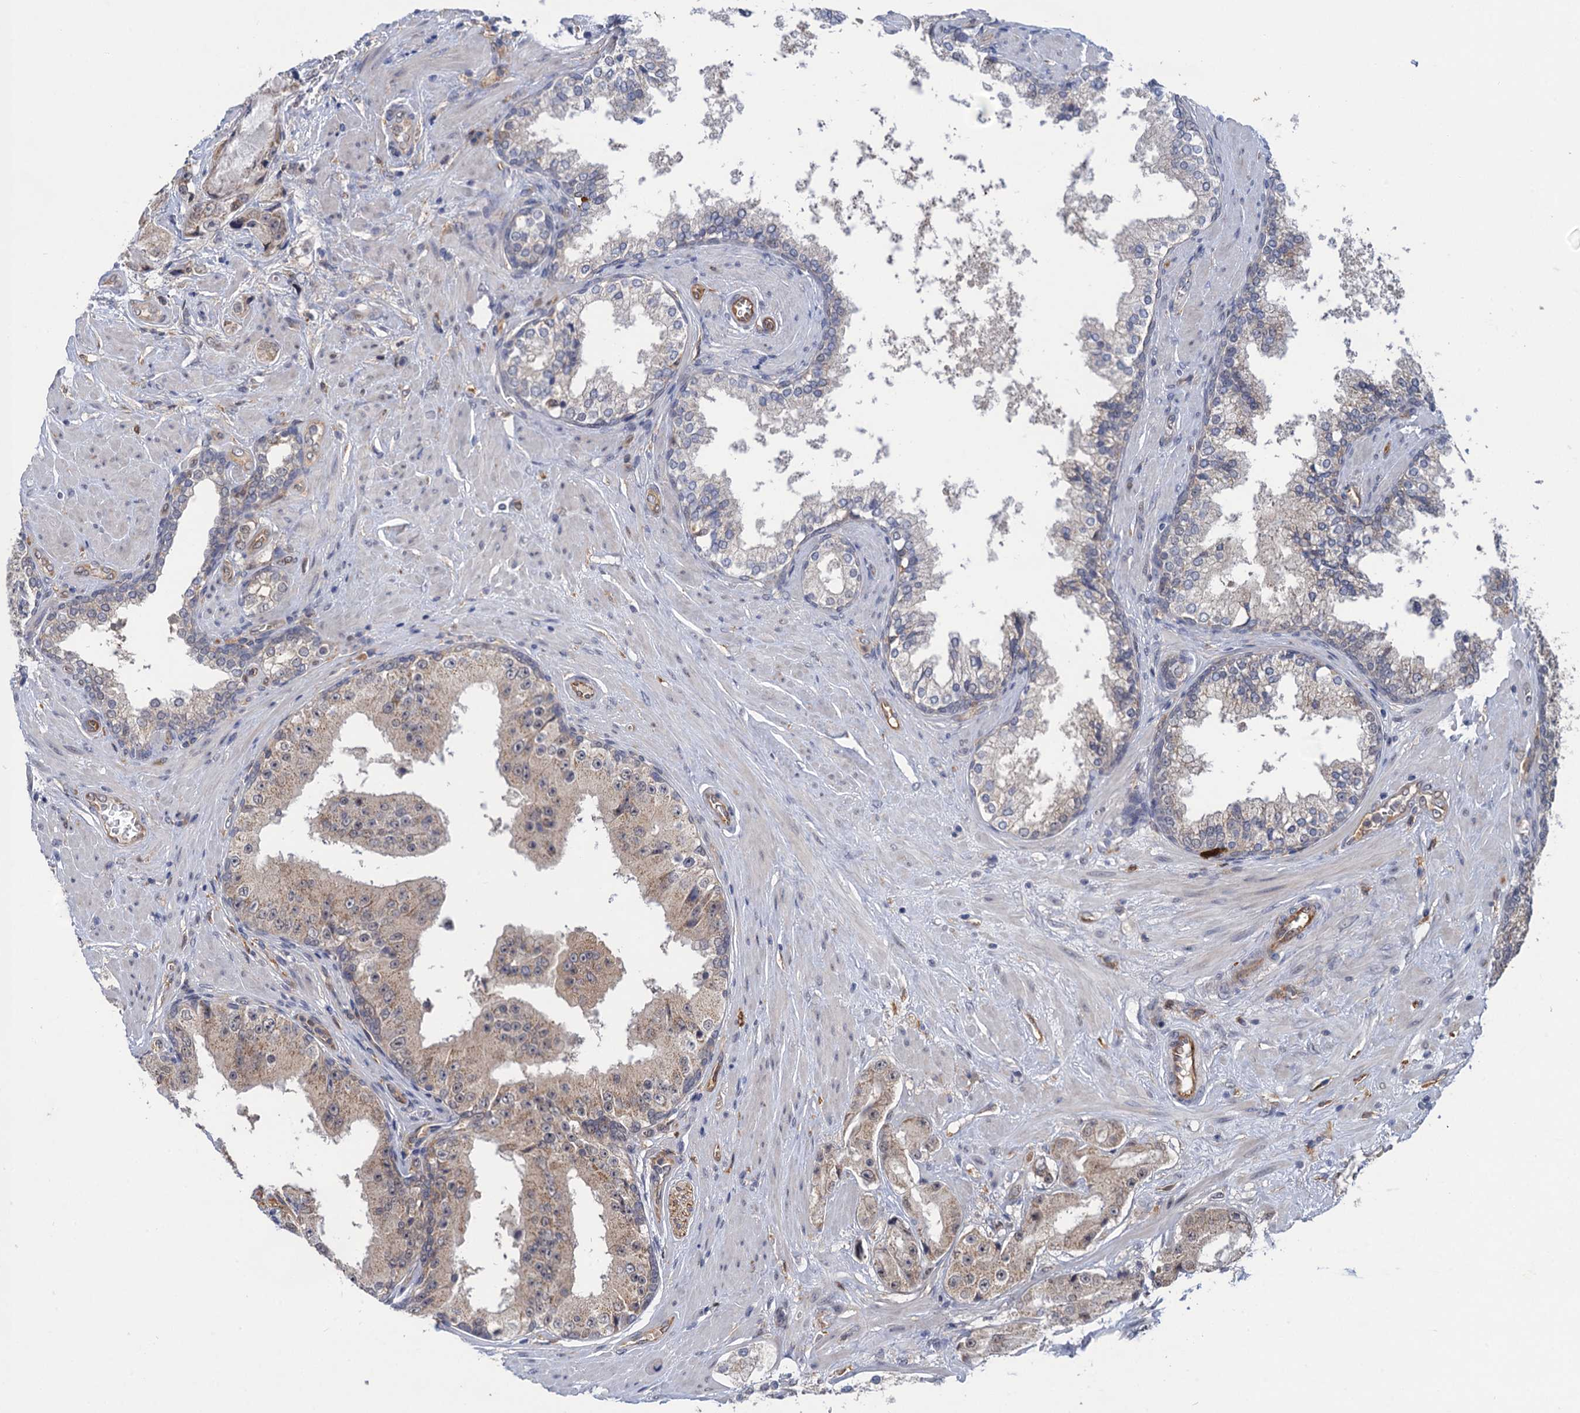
{"staining": {"intensity": "weak", "quantity": "<25%", "location": "cytoplasmic/membranous"}, "tissue": "prostate cancer", "cell_type": "Tumor cells", "image_type": "cancer", "snomed": [{"axis": "morphology", "description": "Adenocarcinoma, High grade"}, {"axis": "topography", "description": "Prostate"}], "caption": "A photomicrograph of human high-grade adenocarcinoma (prostate) is negative for staining in tumor cells.", "gene": "NEK8", "patient": {"sex": "male", "age": 73}}